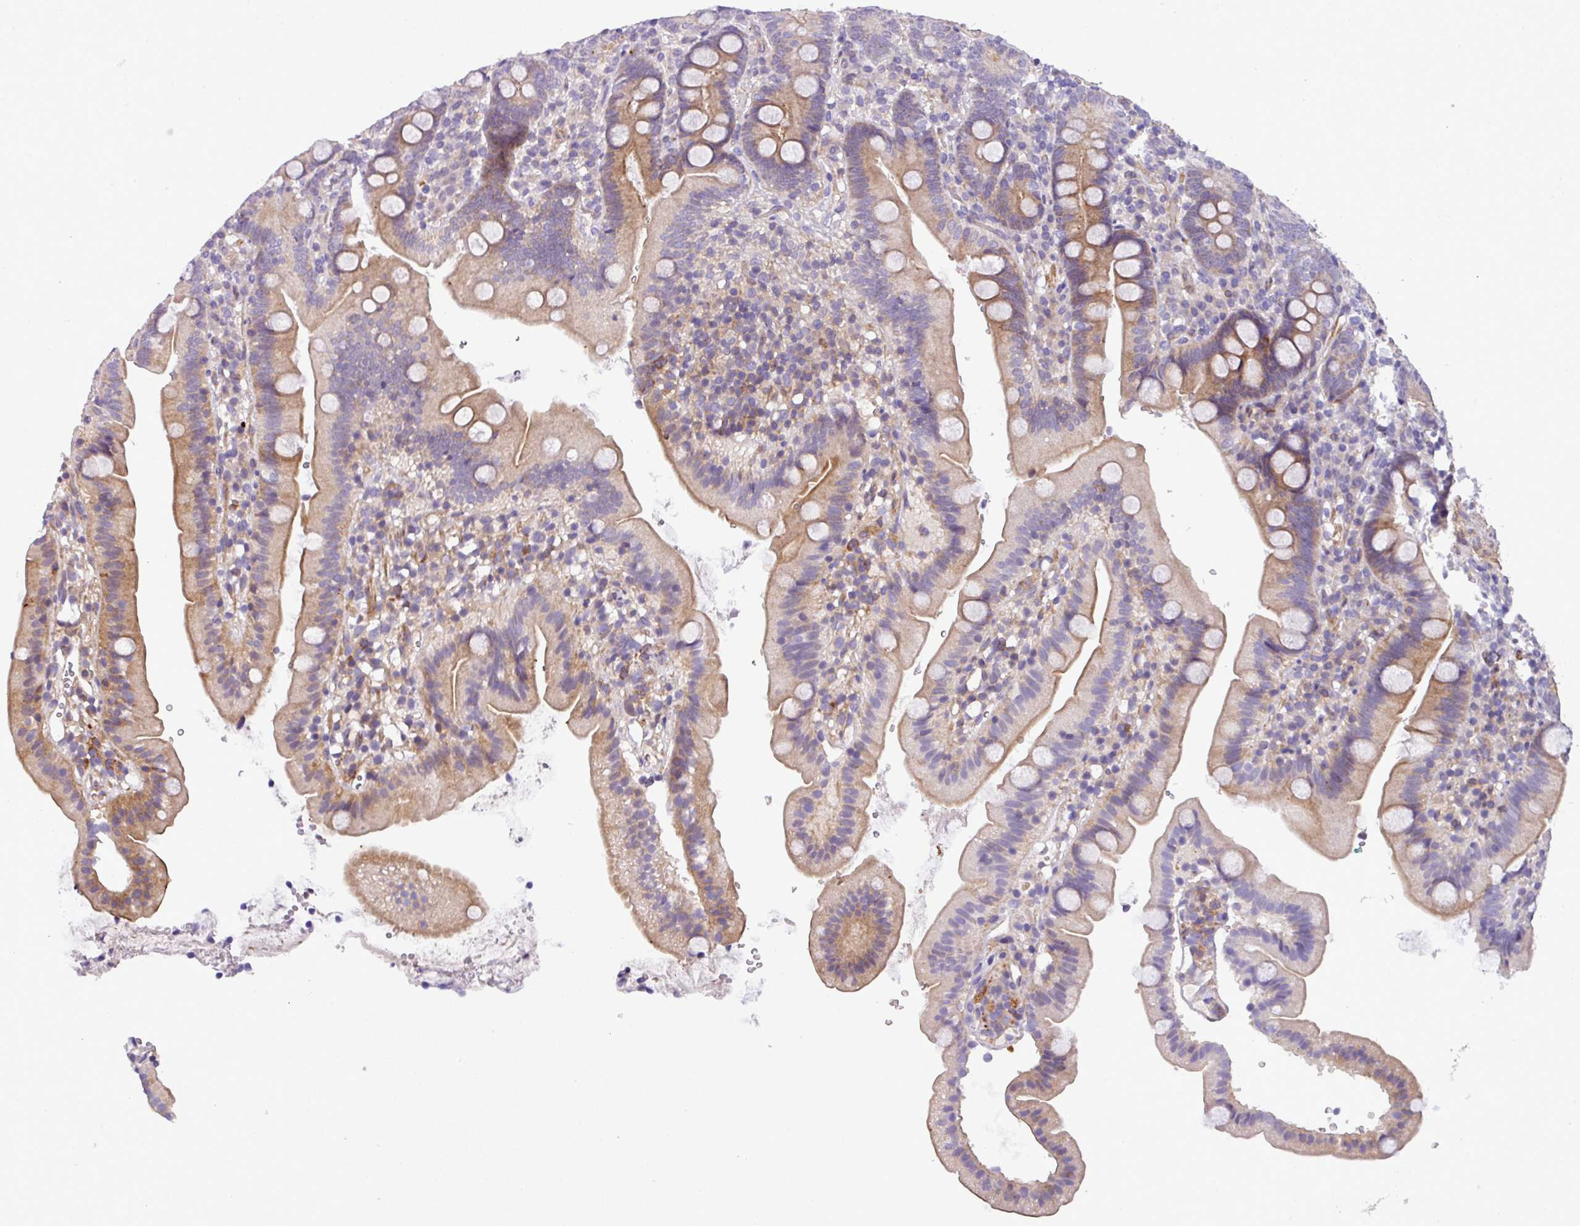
{"staining": {"intensity": "moderate", "quantity": "25%-75%", "location": "cytoplasmic/membranous"}, "tissue": "duodenum", "cell_type": "Glandular cells", "image_type": "normal", "snomed": [{"axis": "morphology", "description": "Normal tissue, NOS"}, {"axis": "topography", "description": "Duodenum"}], "caption": "Immunohistochemical staining of normal duodenum reveals 25%-75% levels of moderate cytoplasmic/membranous protein positivity in about 25%-75% of glandular cells.", "gene": "CASS4", "patient": {"sex": "female", "age": 67}}